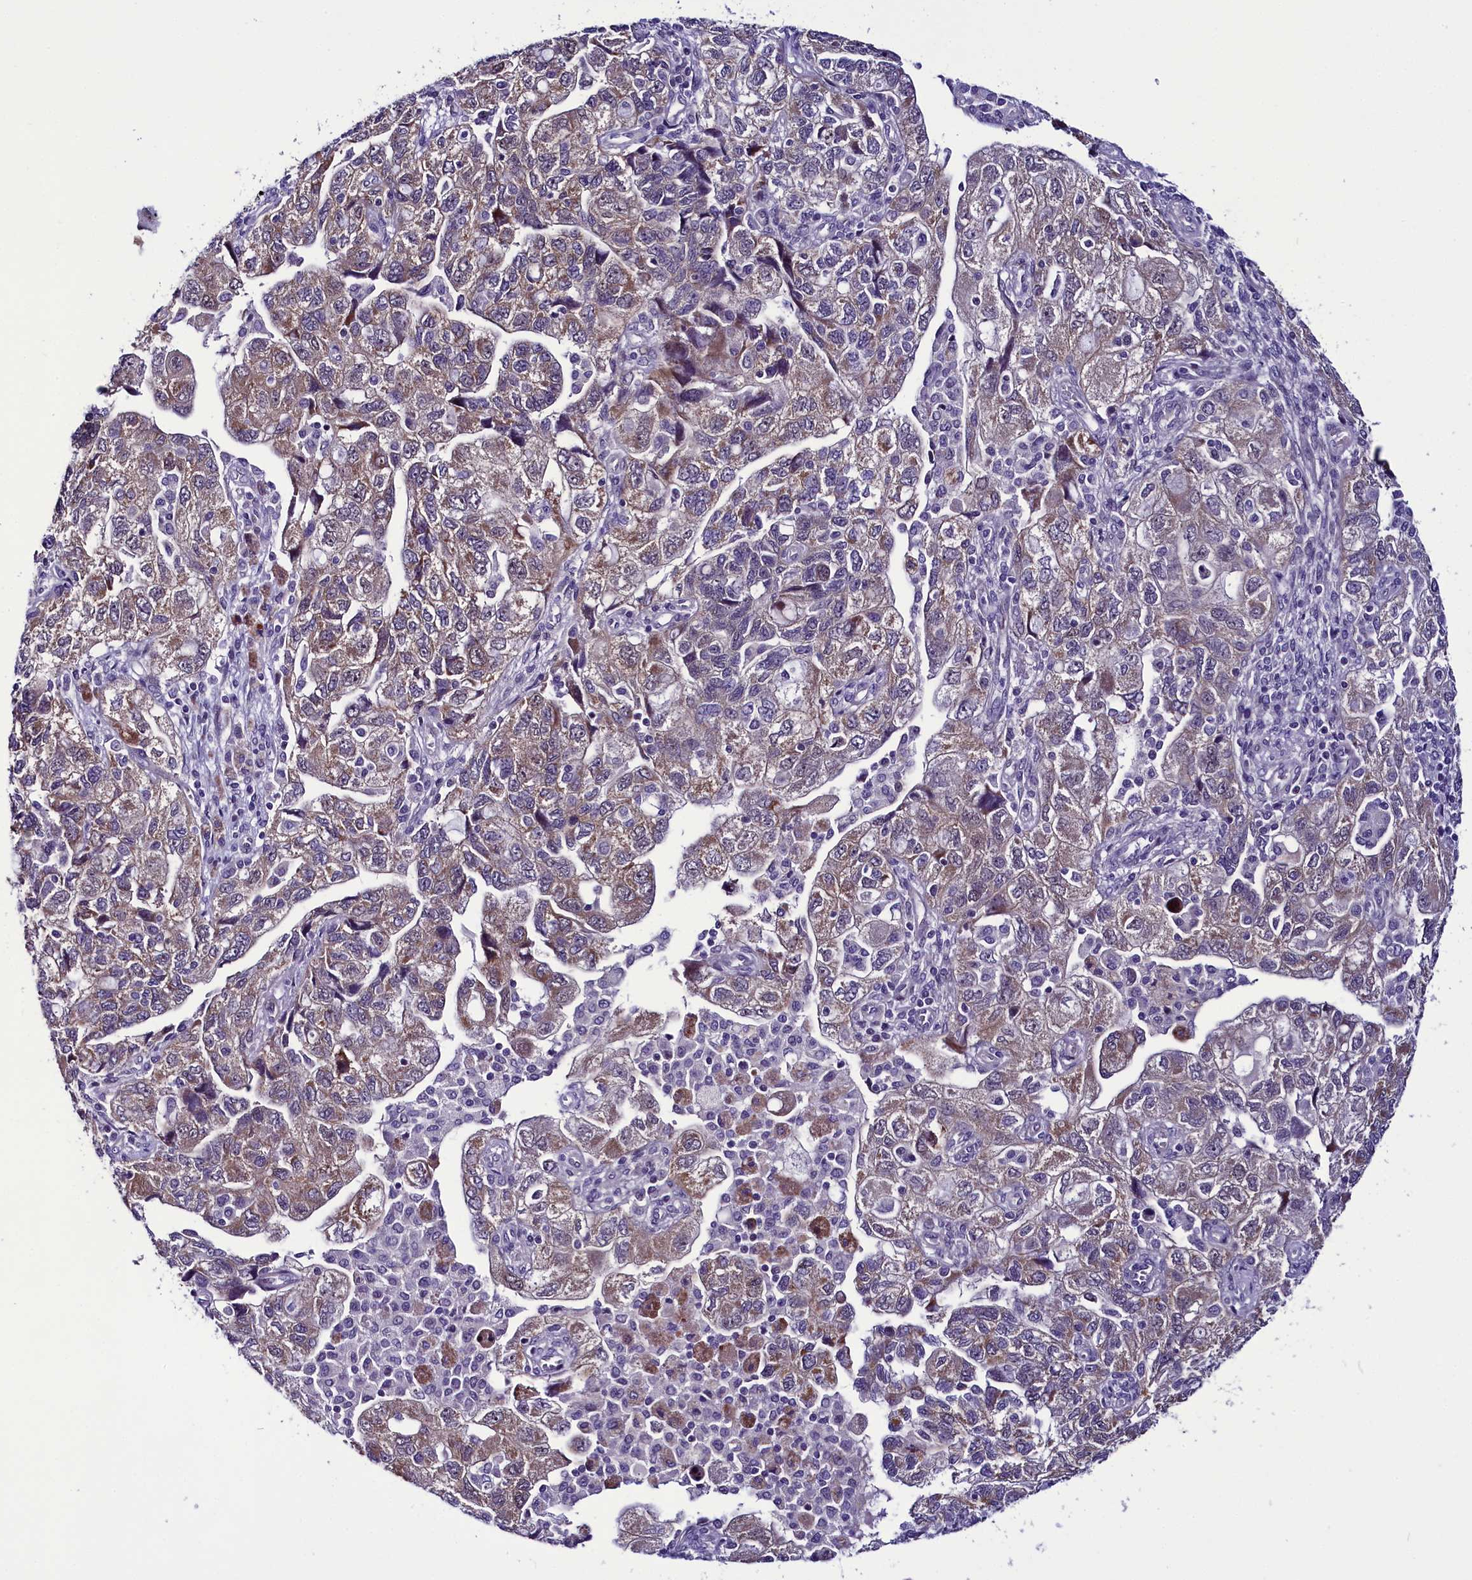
{"staining": {"intensity": "weak", "quantity": ">75%", "location": "cytoplasmic/membranous"}, "tissue": "ovarian cancer", "cell_type": "Tumor cells", "image_type": "cancer", "snomed": [{"axis": "morphology", "description": "Carcinoma, NOS"}, {"axis": "morphology", "description": "Cystadenocarcinoma, serous, NOS"}, {"axis": "topography", "description": "Ovary"}], "caption": "Immunohistochemical staining of carcinoma (ovarian) shows low levels of weak cytoplasmic/membranous expression in about >75% of tumor cells. (Brightfield microscopy of DAB IHC at high magnification).", "gene": "CCDC106", "patient": {"sex": "female", "age": 69}}